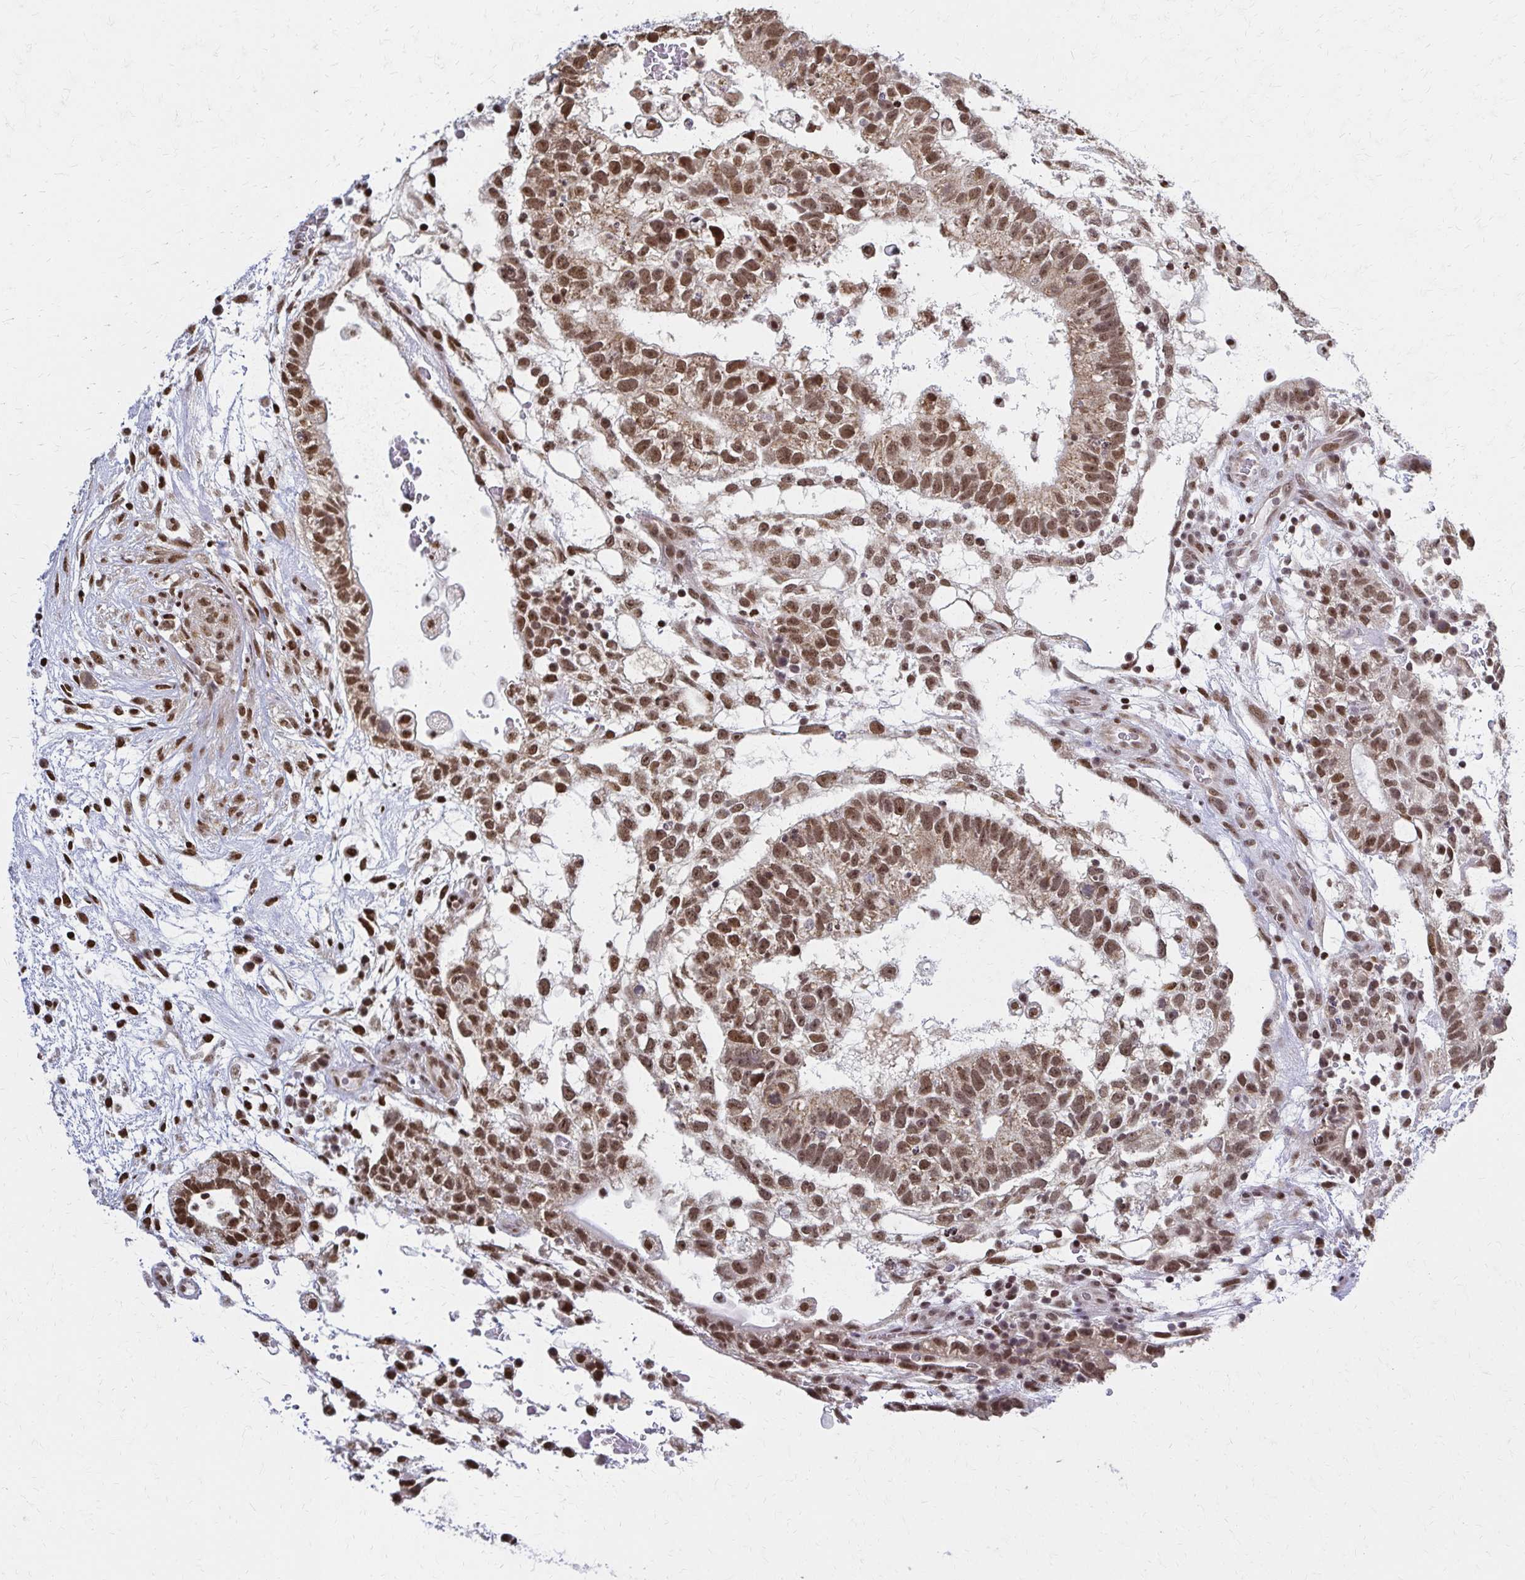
{"staining": {"intensity": "moderate", "quantity": ">75%", "location": "nuclear"}, "tissue": "testis cancer", "cell_type": "Tumor cells", "image_type": "cancer", "snomed": [{"axis": "morphology", "description": "Normal tissue, NOS"}, {"axis": "morphology", "description": "Carcinoma, Embryonal, NOS"}, {"axis": "topography", "description": "Testis"}], "caption": "The immunohistochemical stain highlights moderate nuclear positivity in tumor cells of testis cancer (embryonal carcinoma) tissue.", "gene": "HOXA9", "patient": {"sex": "male", "age": 32}}